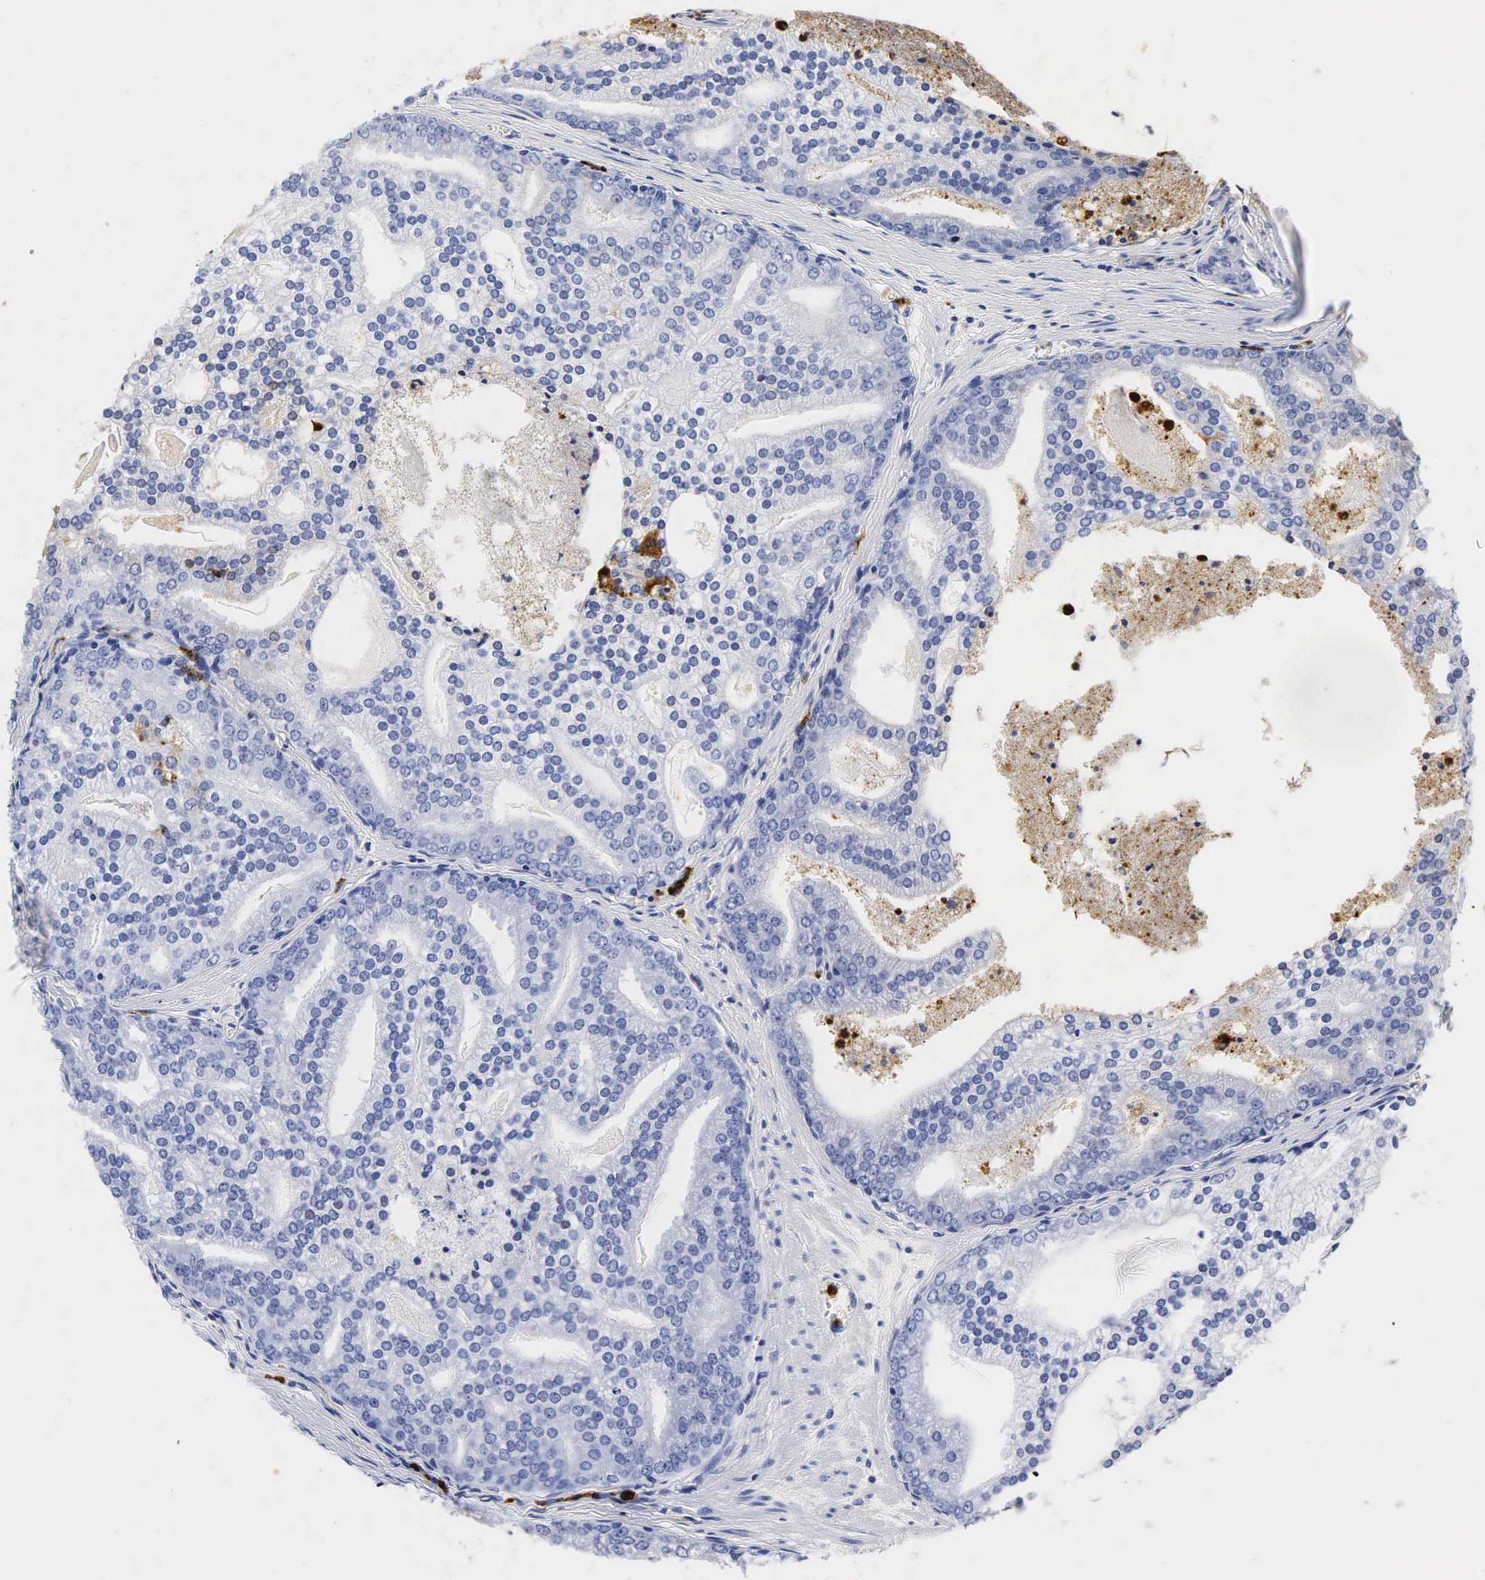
{"staining": {"intensity": "negative", "quantity": "none", "location": "none"}, "tissue": "prostate cancer", "cell_type": "Tumor cells", "image_type": "cancer", "snomed": [{"axis": "morphology", "description": "Adenocarcinoma, High grade"}, {"axis": "topography", "description": "Prostate"}], "caption": "There is no significant expression in tumor cells of adenocarcinoma (high-grade) (prostate).", "gene": "LYZ", "patient": {"sex": "male", "age": 56}}